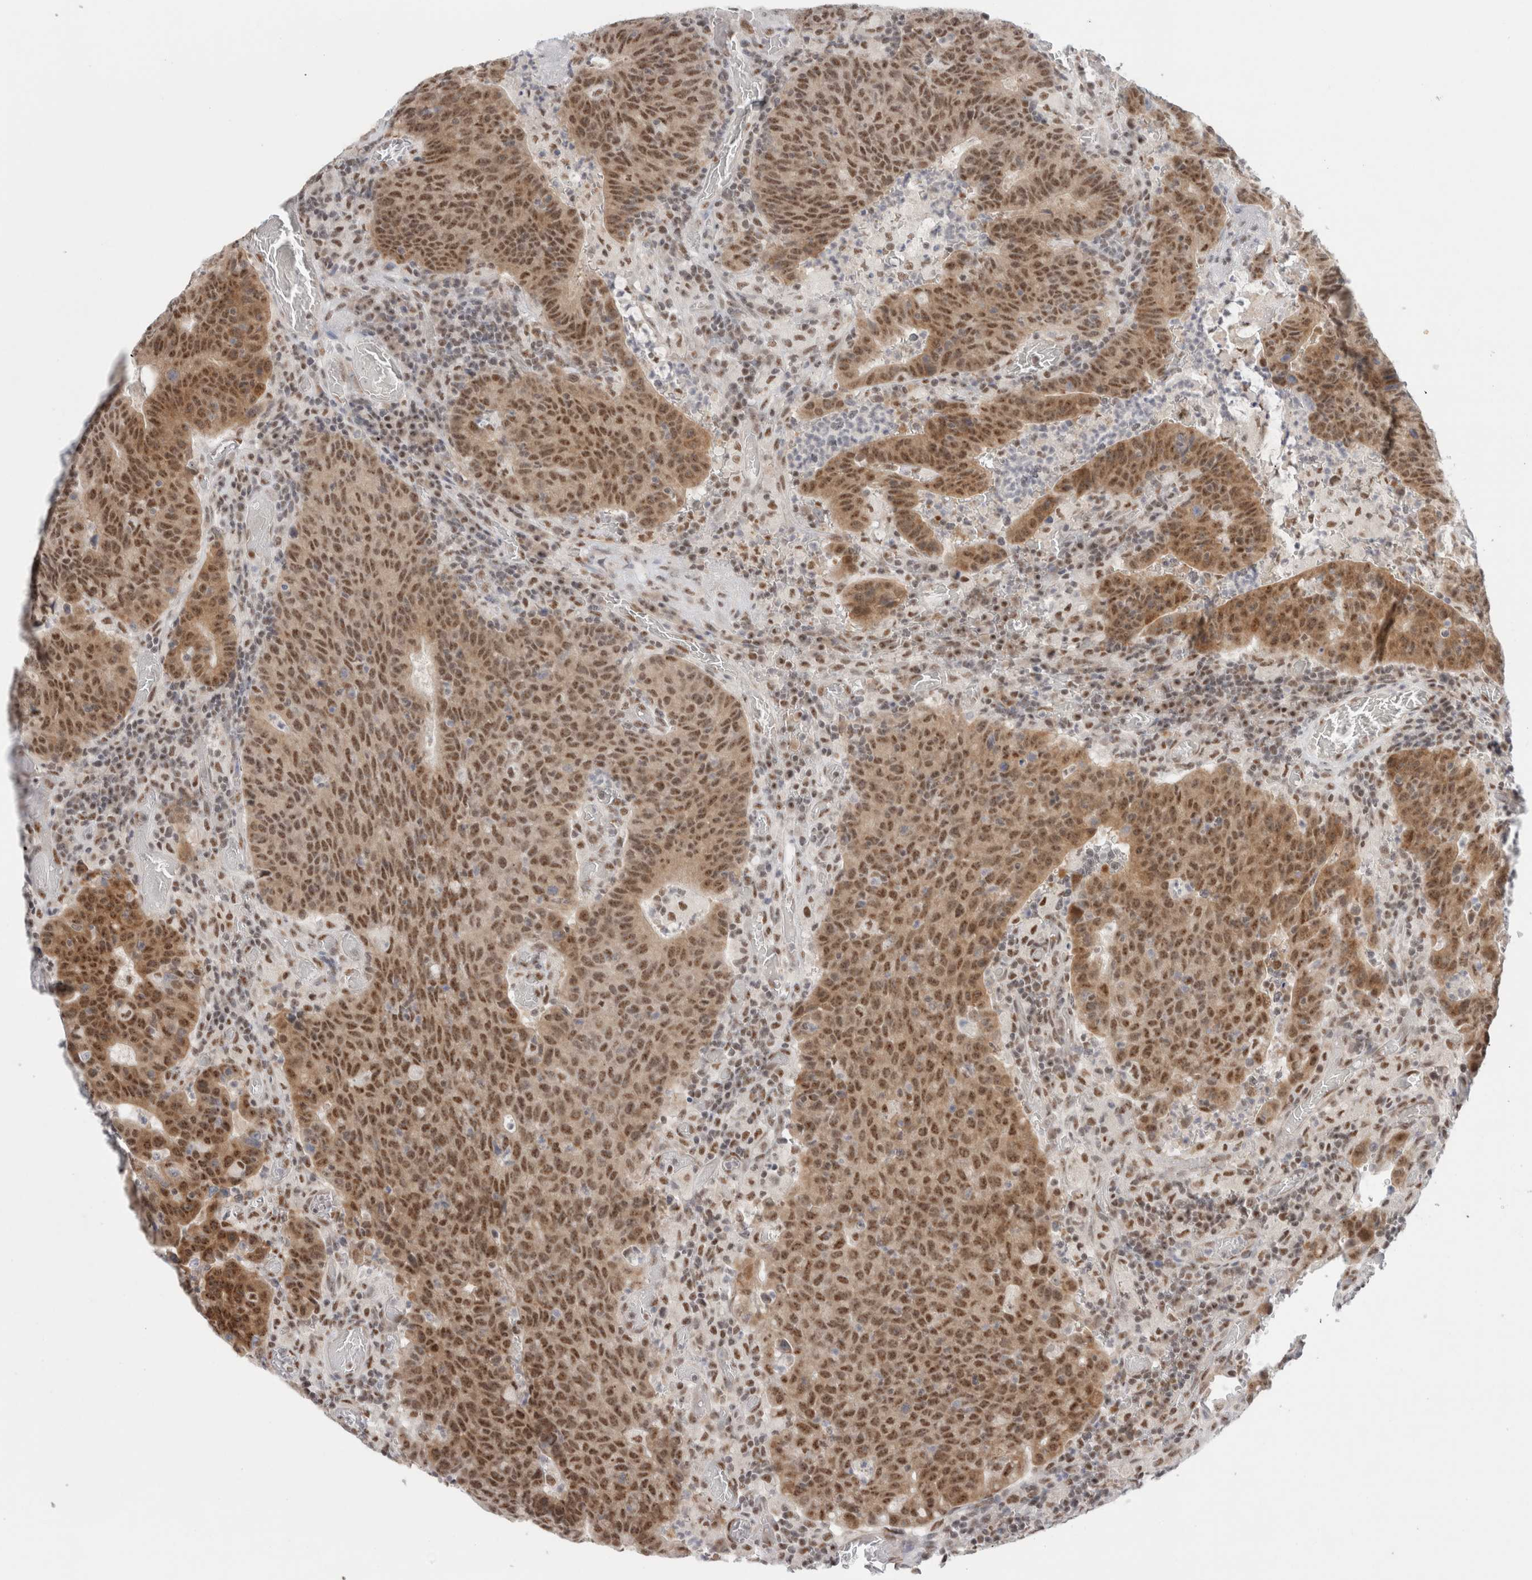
{"staining": {"intensity": "moderate", "quantity": ">75%", "location": "nuclear"}, "tissue": "colorectal cancer", "cell_type": "Tumor cells", "image_type": "cancer", "snomed": [{"axis": "morphology", "description": "Adenocarcinoma, NOS"}, {"axis": "topography", "description": "Colon"}], "caption": "Immunohistochemical staining of adenocarcinoma (colorectal) exhibits moderate nuclear protein staining in about >75% of tumor cells.", "gene": "TRMT12", "patient": {"sex": "female", "age": 75}}